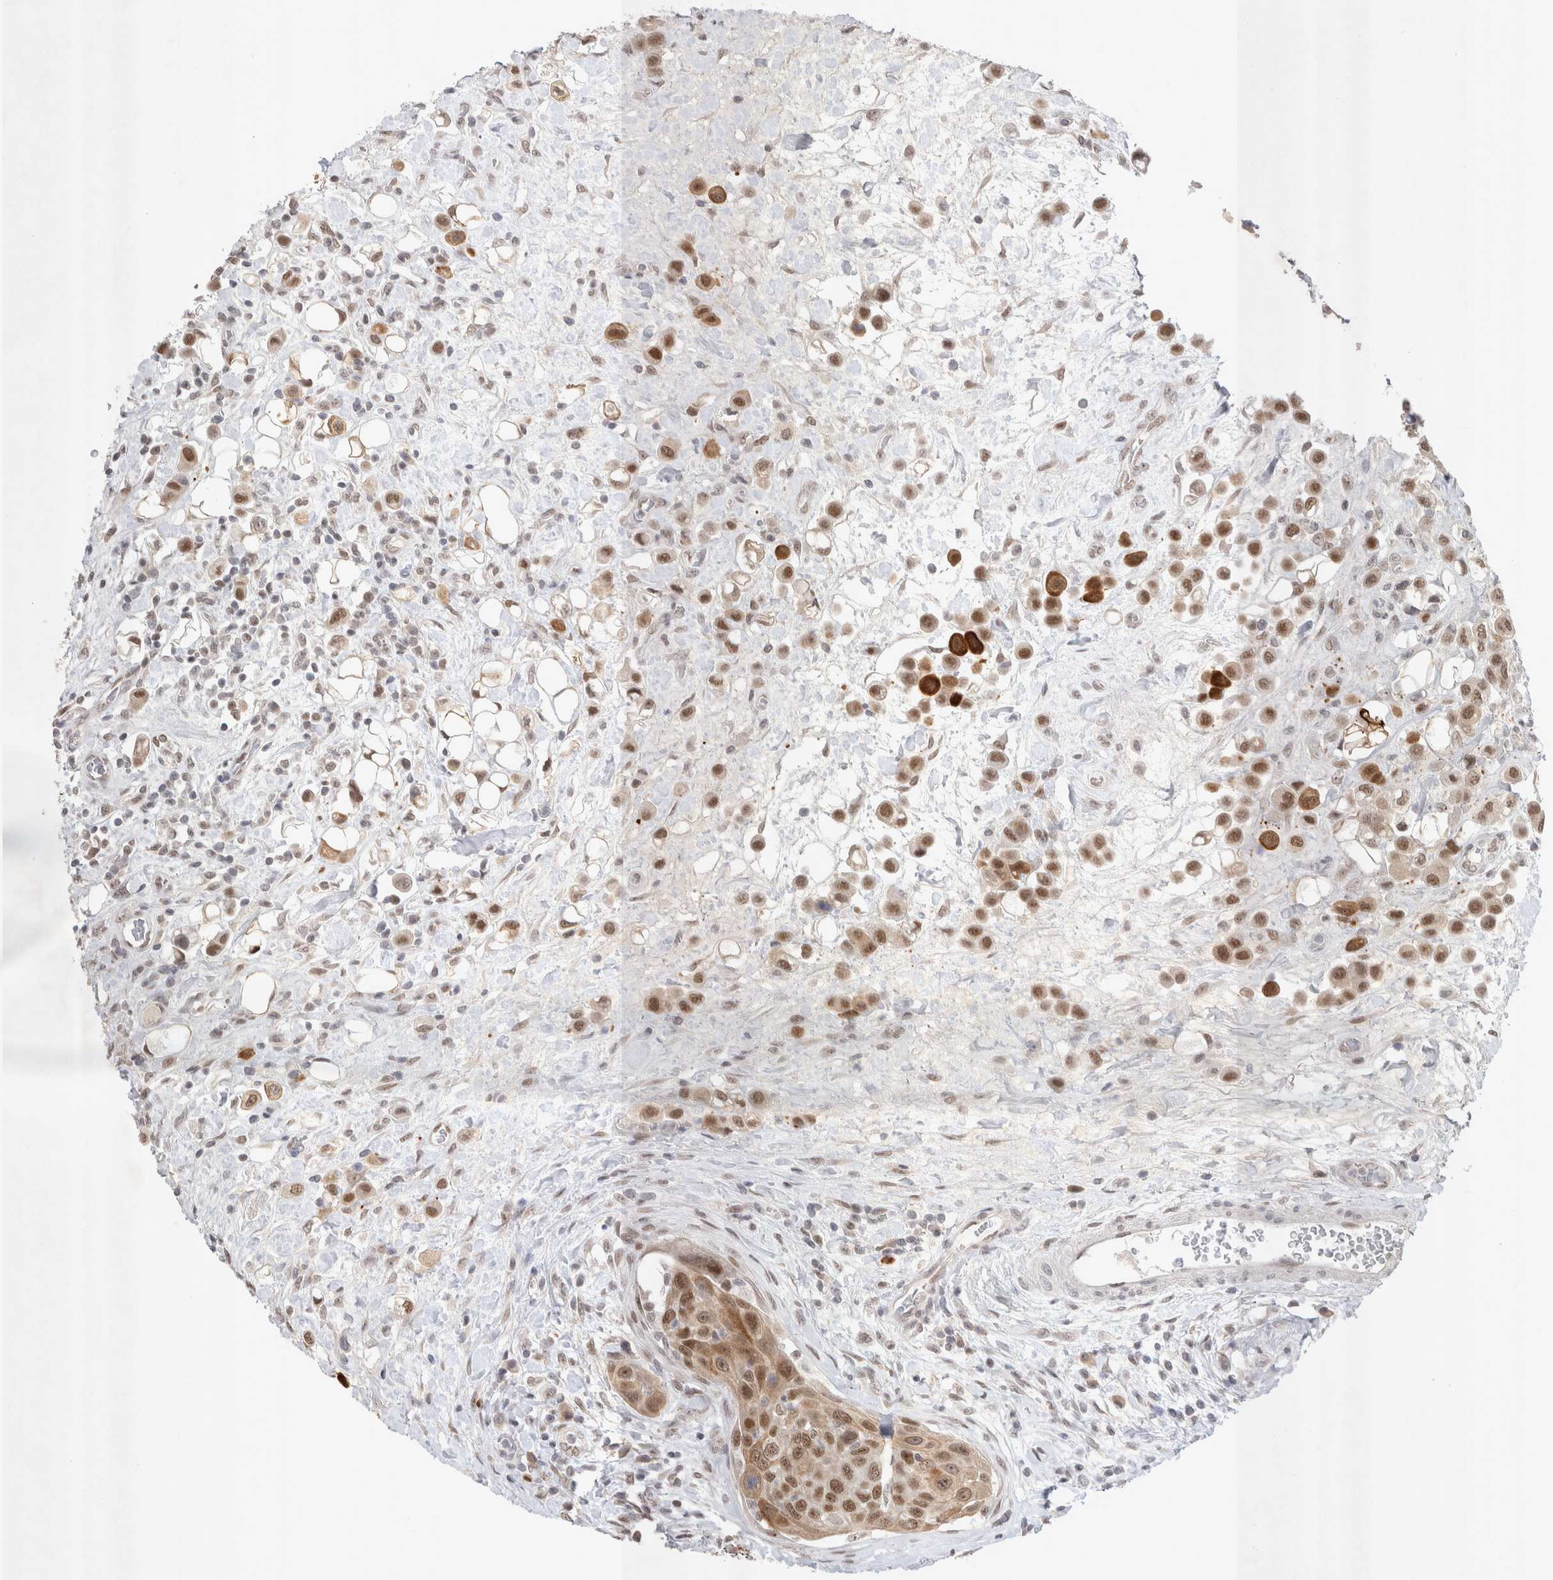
{"staining": {"intensity": "moderate", "quantity": ">75%", "location": "cytoplasmic/membranous,nuclear"}, "tissue": "urothelial cancer", "cell_type": "Tumor cells", "image_type": "cancer", "snomed": [{"axis": "morphology", "description": "Urothelial carcinoma, High grade"}, {"axis": "topography", "description": "Urinary bladder"}], "caption": "Brown immunohistochemical staining in urothelial cancer shows moderate cytoplasmic/membranous and nuclear positivity in approximately >75% of tumor cells.", "gene": "RECQL4", "patient": {"sex": "male", "age": 50}}